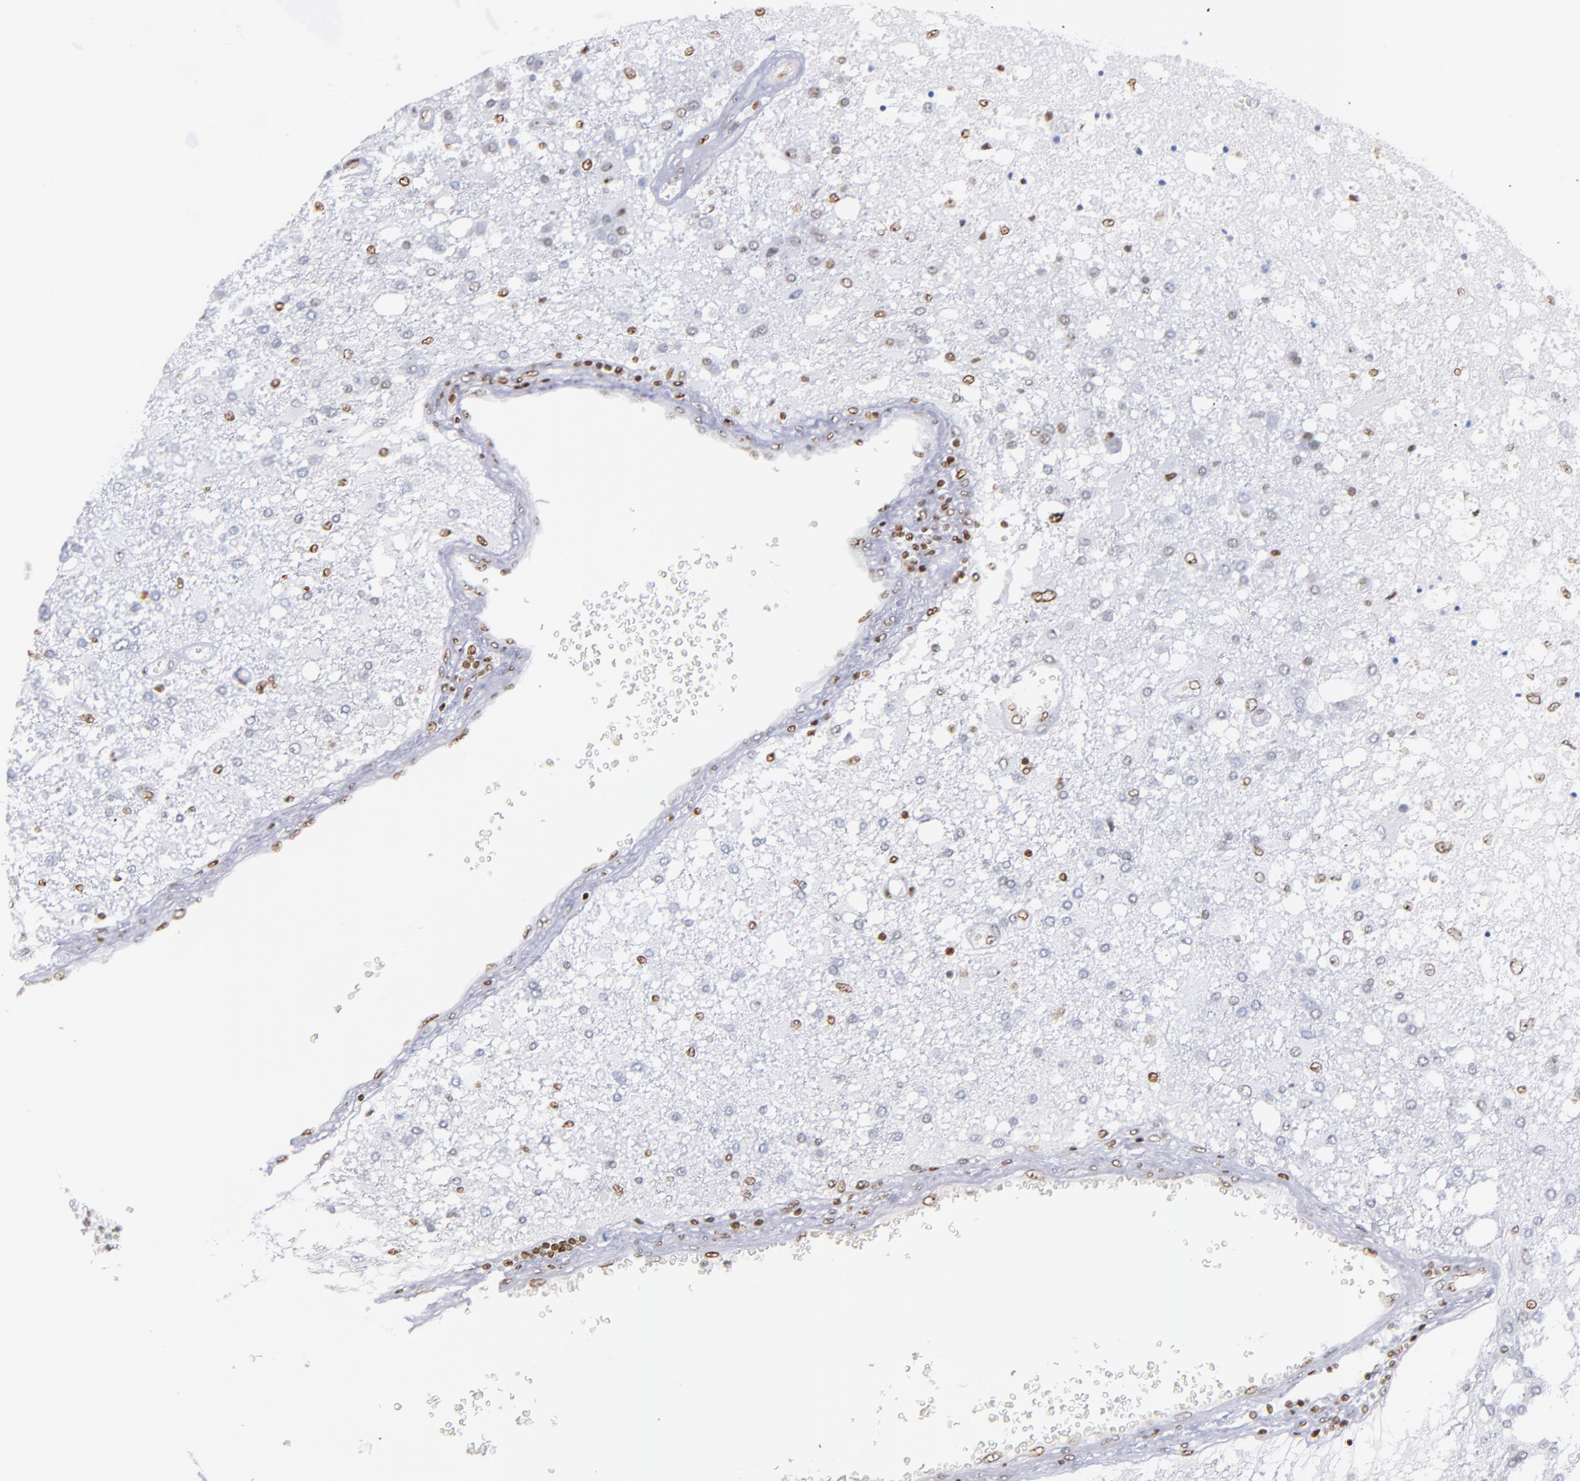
{"staining": {"intensity": "weak", "quantity": "<25%", "location": "nuclear"}, "tissue": "glioma", "cell_type": "Tumor cells", "image_type": "cancer", "snomed": [{"axis": "morphology", "description": "Glioma, malignant, High grade"}, {"axis": "topography", "description": "Cerebral cortex"}], "caption": "High magnification brightfield microscopy of malignant glioma (high-grade) stained with DAB (3,3'-diaminobenzidine) (brown) and counterstained with hematoxylin (blue): tumor cells show no significant positivity.", "gene": "IFI16", "patient": {"sex": "male", "age": 79}}